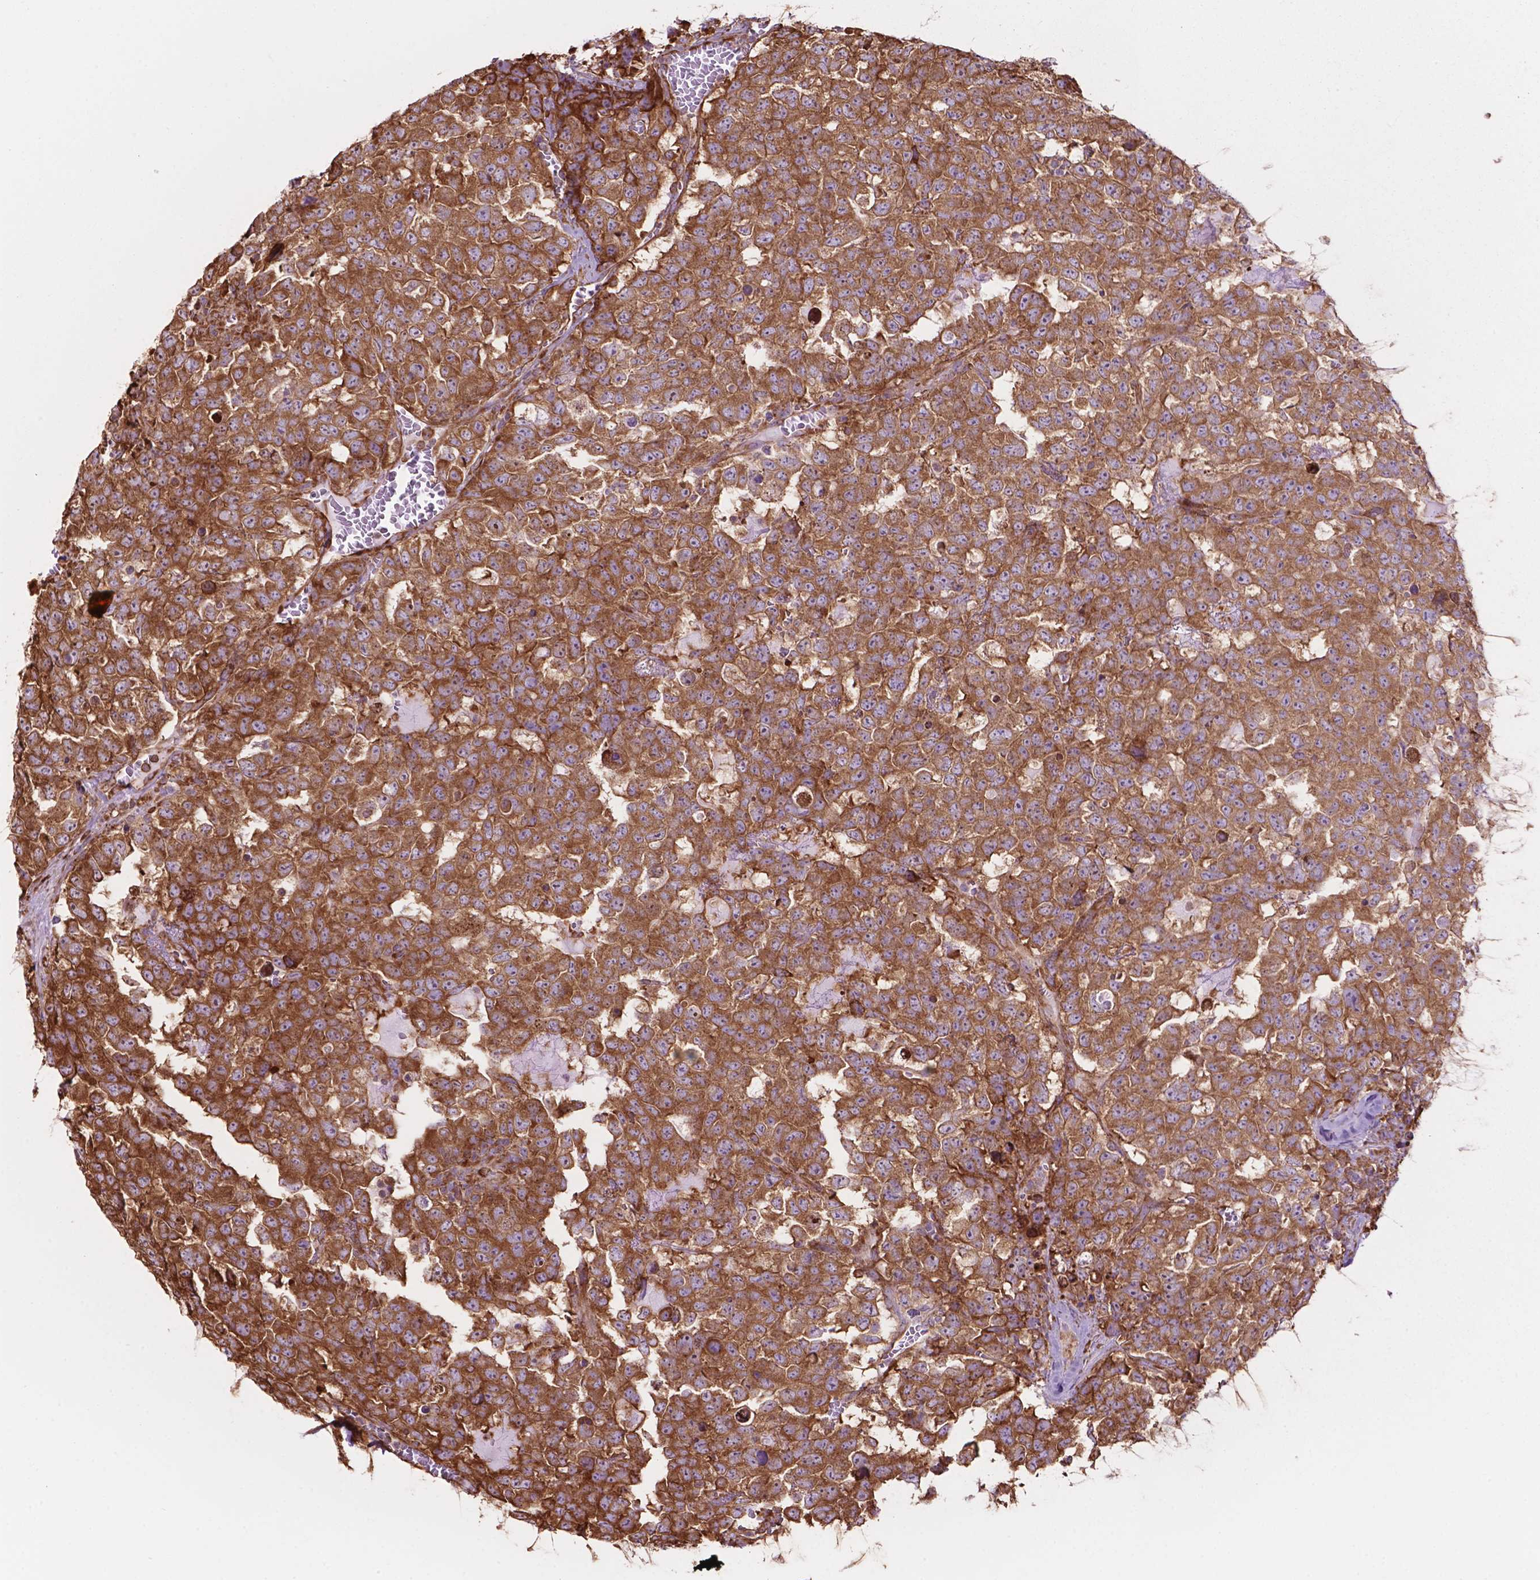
{"staining": {"intensity": "moderate", "quantity": ">75%", "location": "cytoplasmic/membranous"}, "tissue": "testis cancer", "cell_type": "Tumor cells", "image_type": "cancer", "snomed": [{"axis": "morphology", "description": "Carcinoma, Embryonal, NOS"}, {"axis": "topography", "description": "Testis"}], "caption": "A high-resolution photomicrograph shows immunohistochemistry staining of embryonal carcinoma (testis), which displays moderate cytoplasmic/membranous expression in about >75% of tumor cells.", "gene": "RPL29", "patient": {"sex": "male", "age": 23}}